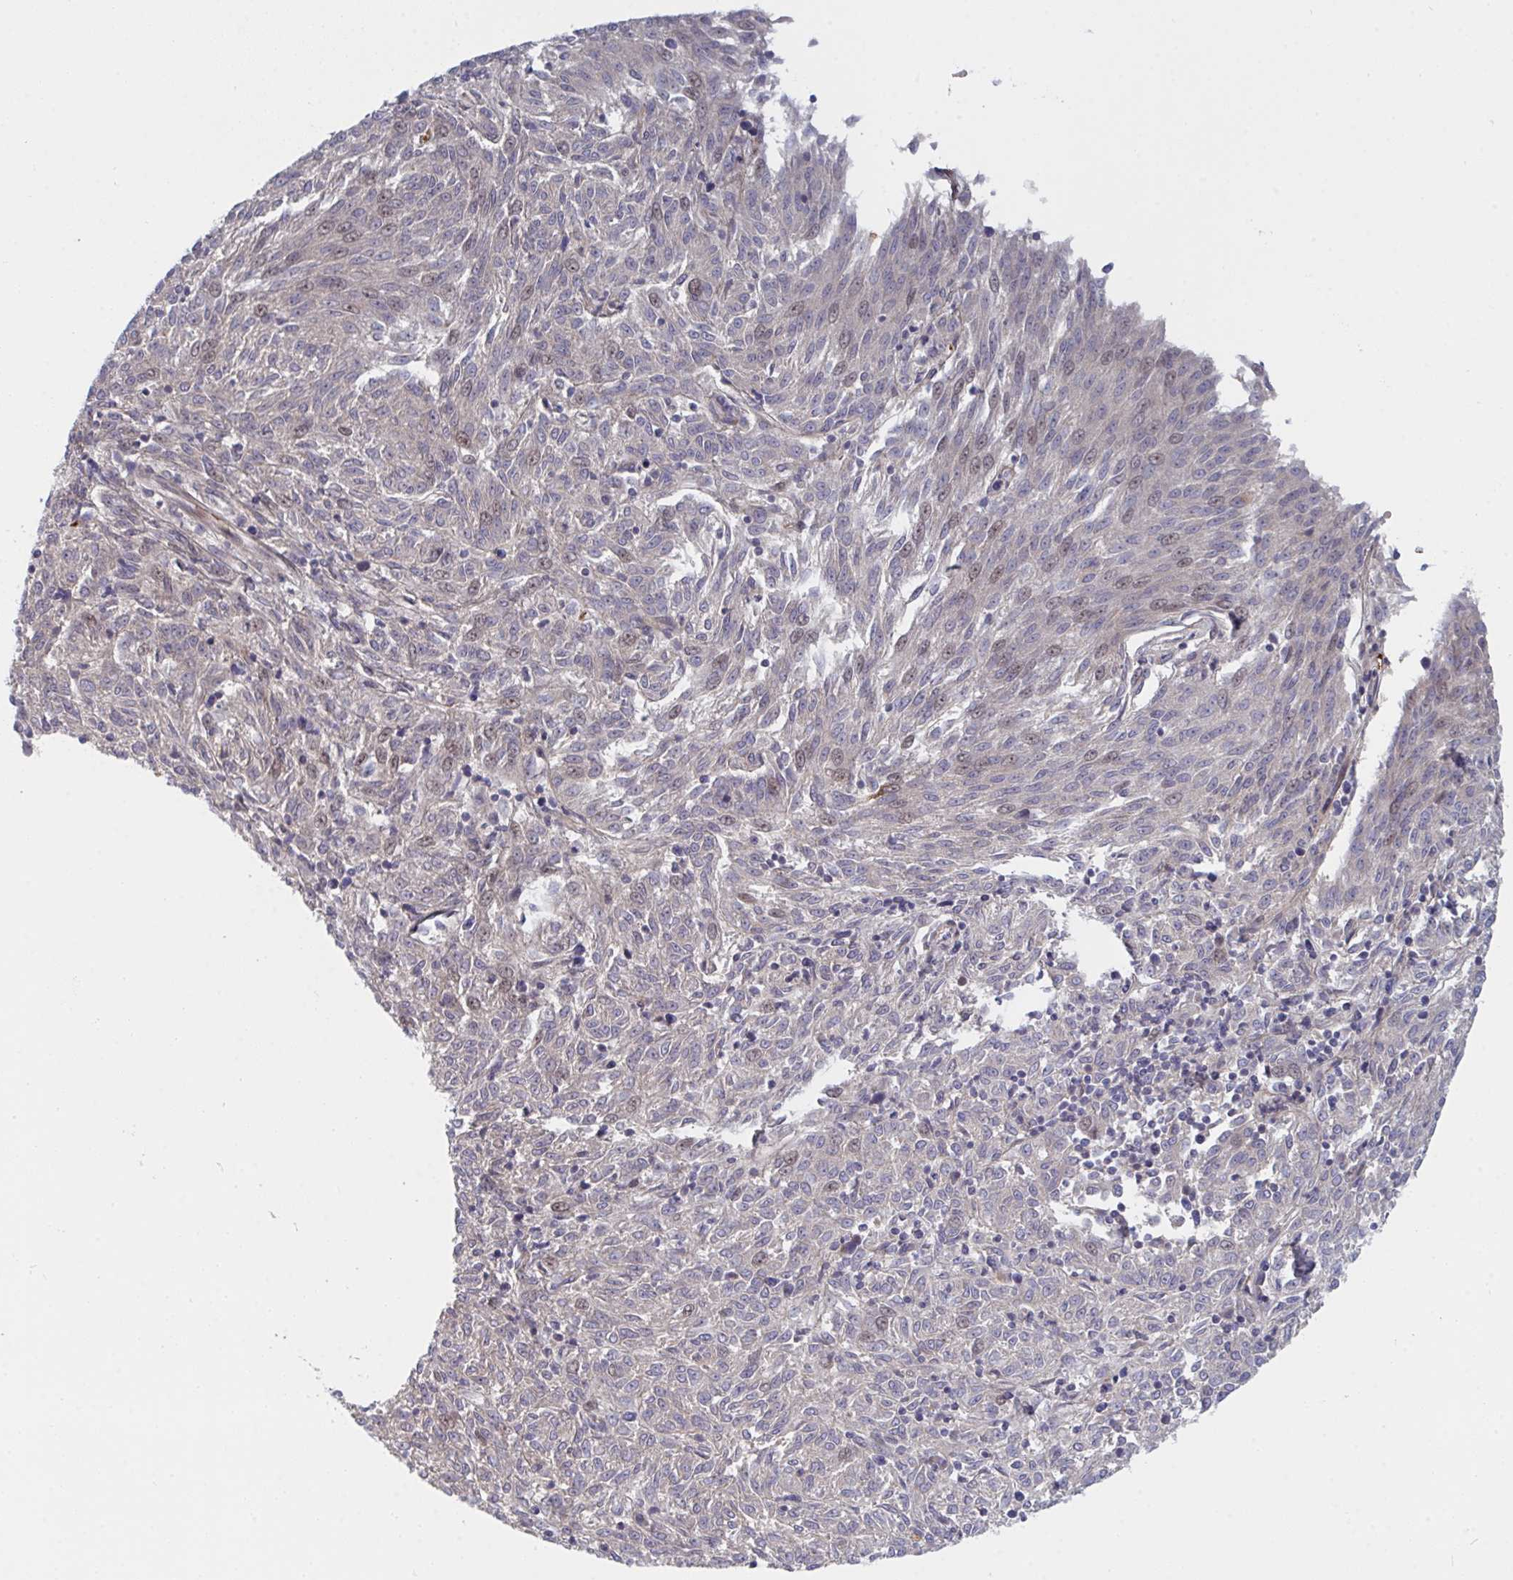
{"staining": {"intensity": "negative", "quantity": "none", "location": "none"}, "tissue": "melanoma", "cell_type": "Tumor cells", "image_type": "cancer", "snomed": [{"axis": "morphology", "description": "Malignant melanoma, NOS"}, {"axis": "topography", "description": "Skin"}], "caption": "Tumor cells show no significant protein expression in malignant melanoma.", "gene": "TNFSF4", "patient": {"sex": "female", "age": 72}}